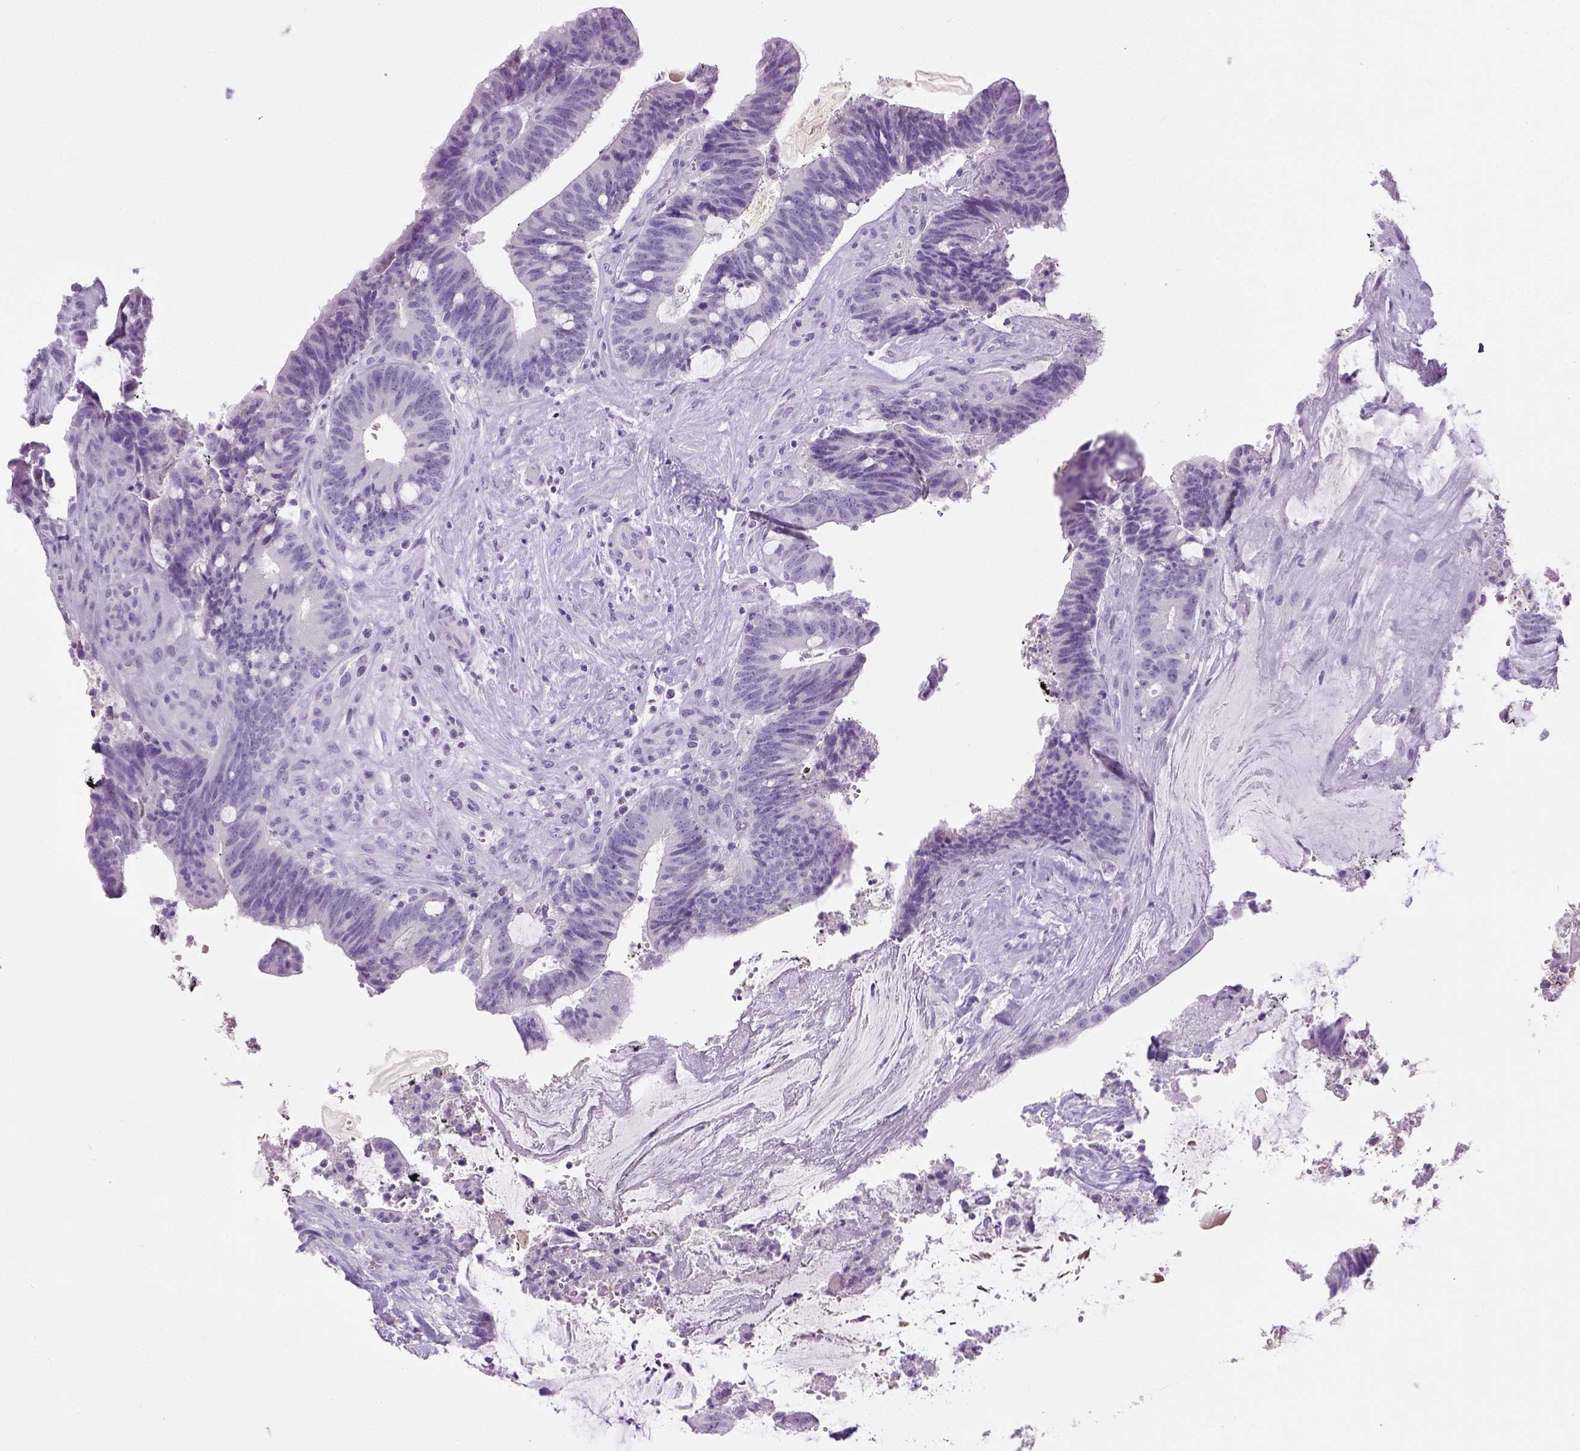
{"staining": {"intensity": "negative", "quantity": "none", "location": "none"}, "tissue": "colorectal cancer", "cell_type": "Tumor cells", "image_type": "cancer", "snomed": [{"axis": "morphology", "description": "Adenocarcinoma, NOS"}, {"axis": "topography", "description": "Colon"}], "caption": "A micrograph of human colorectal cancer is negative for staining in tumor cells.", "gene": "LGSN", "patient": {"sex": "female", "age": 43}}